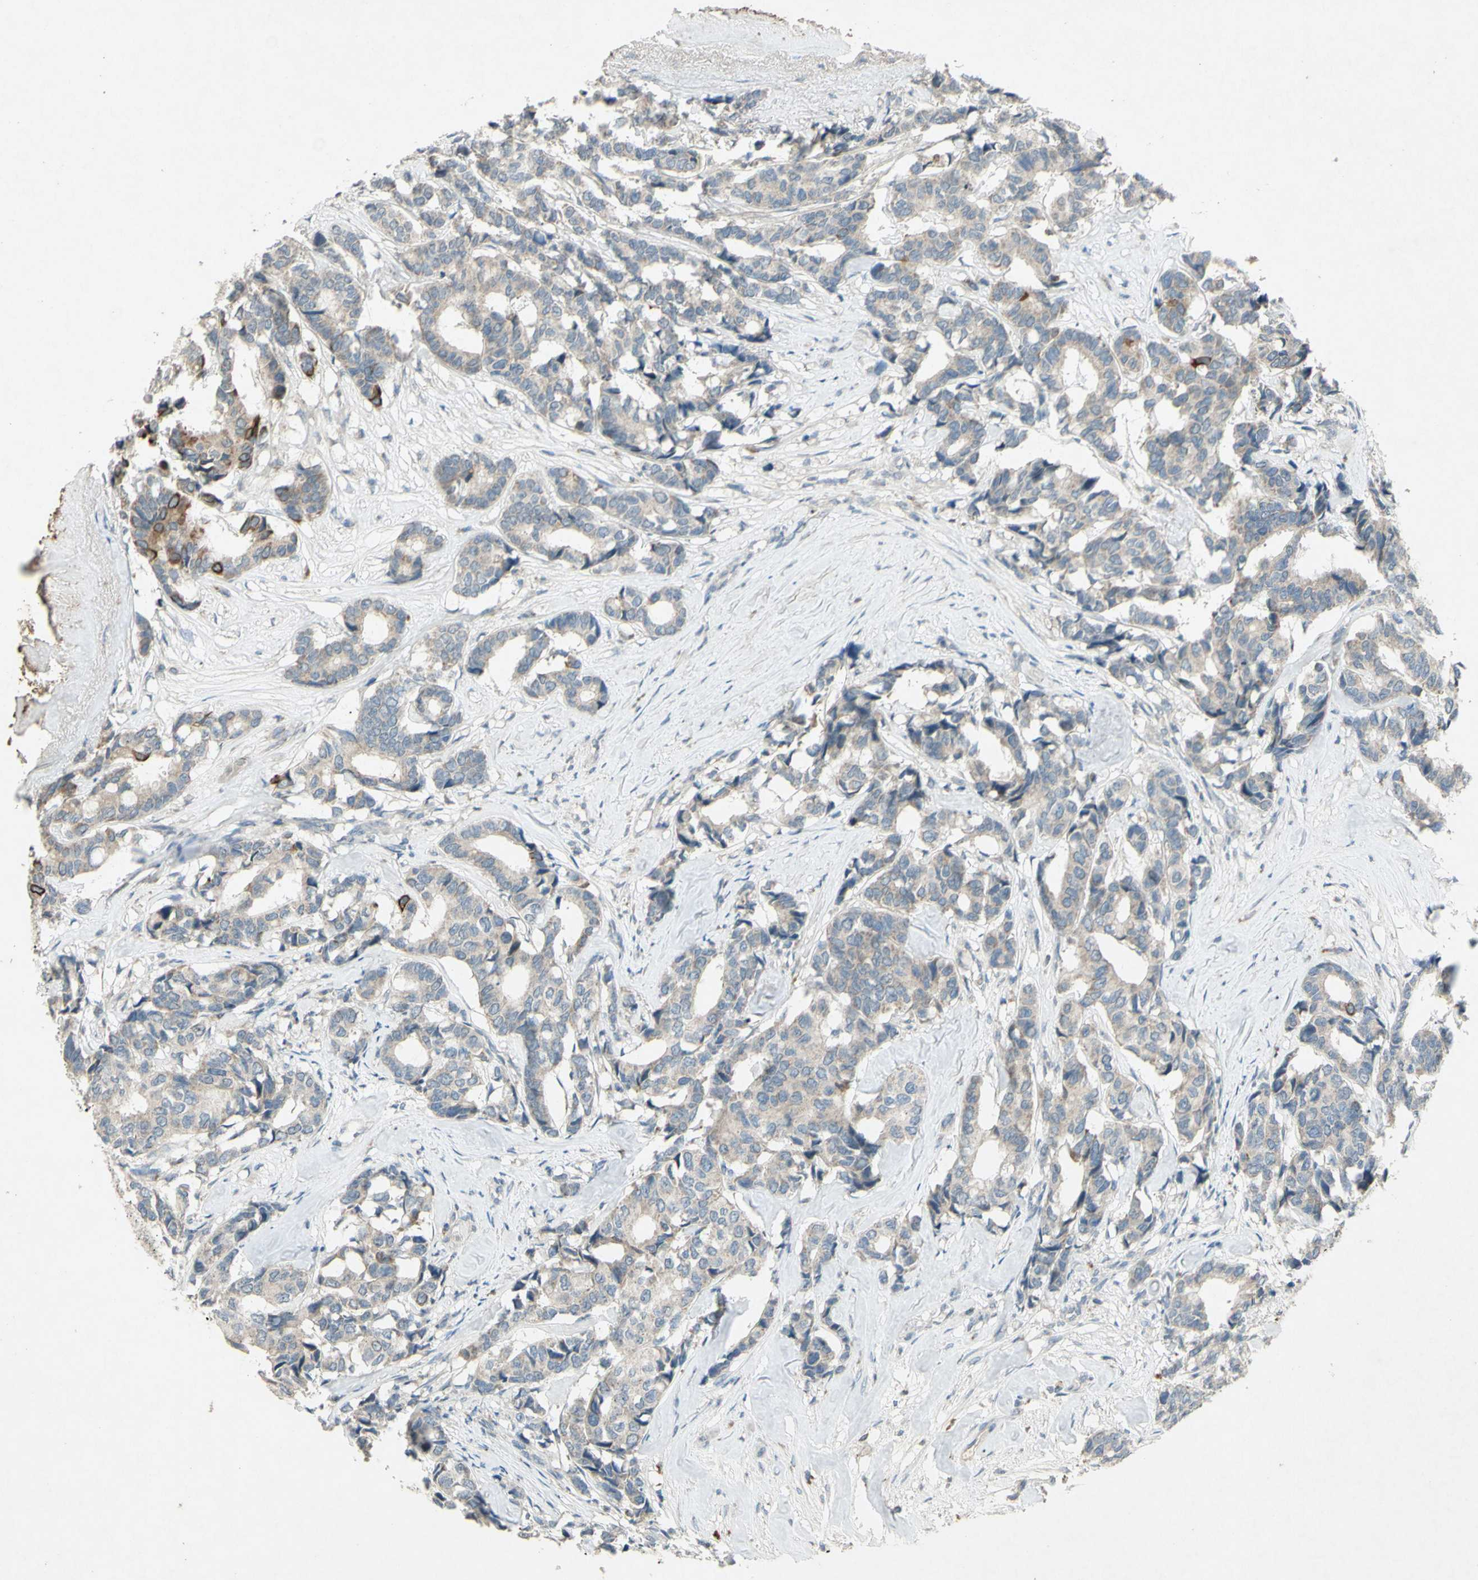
{"staining": {"intensity": "weak", "quantity": ">75%", "location": "cytoplasmic/membranous"}, "tissue": "breast cancer", "cell_type": "Tumor cells", "image_type": "cancer", "snomed": [{"axis": "morphology", "description": "Duct carcinoma"}, {"axis": "topography", "description": "Breast"}], "caption": "Human breast cancer (invasive ductal carcinoma) stained for a protein (brown) shows weak cytoplasmic/membranous positive positivity in about >75% of tumor cells.", "gene": "TIMM21", "patient": {"sex": "female", "age": 87}}